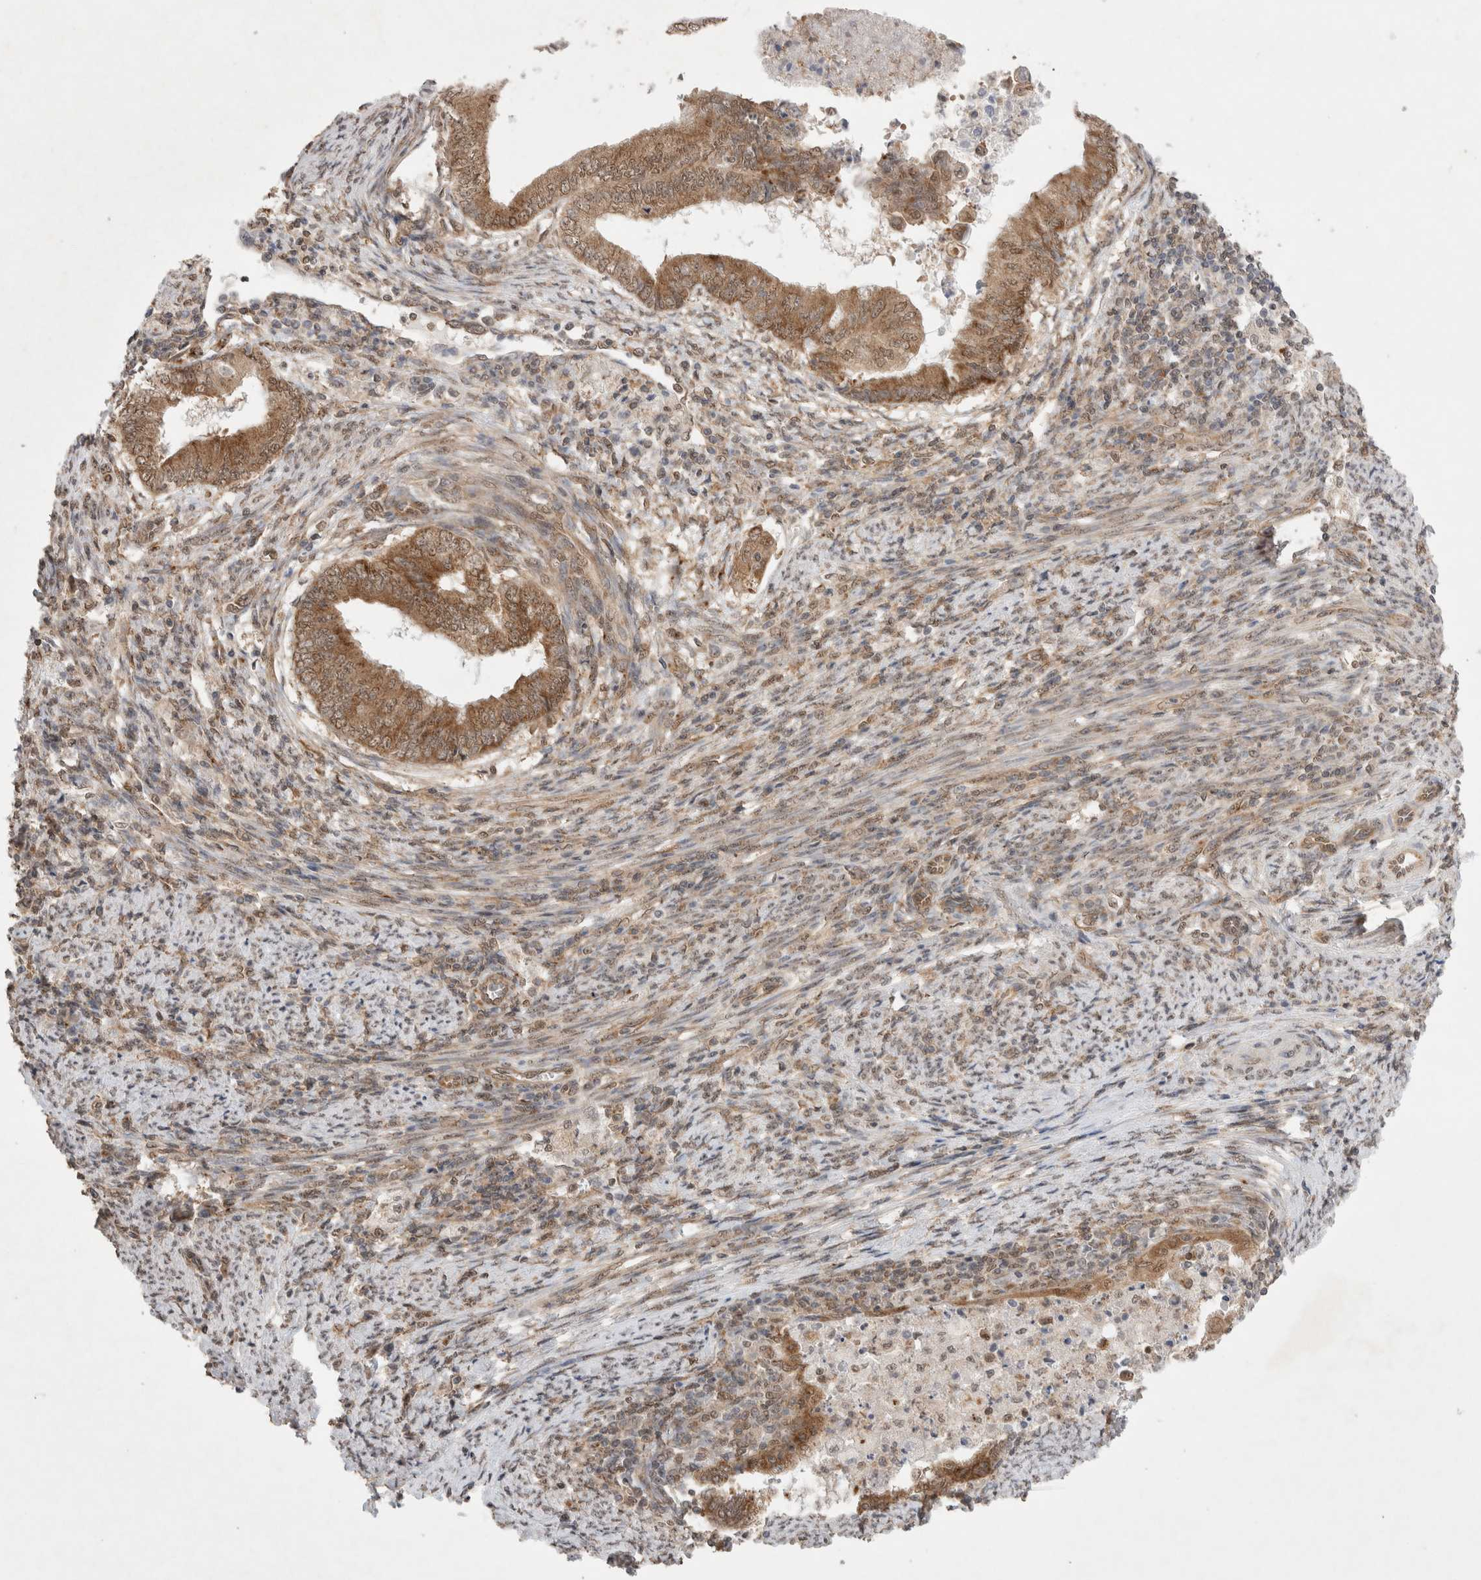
{"staining": {"intensity": "moderate", "quantity": ">75%", "location": "cytoplasmic/membranous,nuclear"}, "tissue": "endometrial cancer", "cell_type": "Tumor cells", "image_type": "cancer", "snomed": [{"axis": "morphology", "description": "Polyp, NOS"}, {"axis": "morphology", "description": "Adenocarcinoma, NOS"}, {"axis": "morphology", "description": "Adenoma, NOS"}, {"axis": "topography", "description": "Endometrium"}], "caption": "Immunohistochemistry (DAB (3,3'-diaminobenzidine)) staining of human endometrial cancer demonstrates moderate cytoplasmic/membranous and nuclear protein staining in approximately >75% of tumor cells. The protein is stained brown, and the nuclei are stained in blue (DAB IHC with brightfield microscopy, high magnification).", "gene": "WIPF2", "patient": {"sex": "female", "age": 79}}